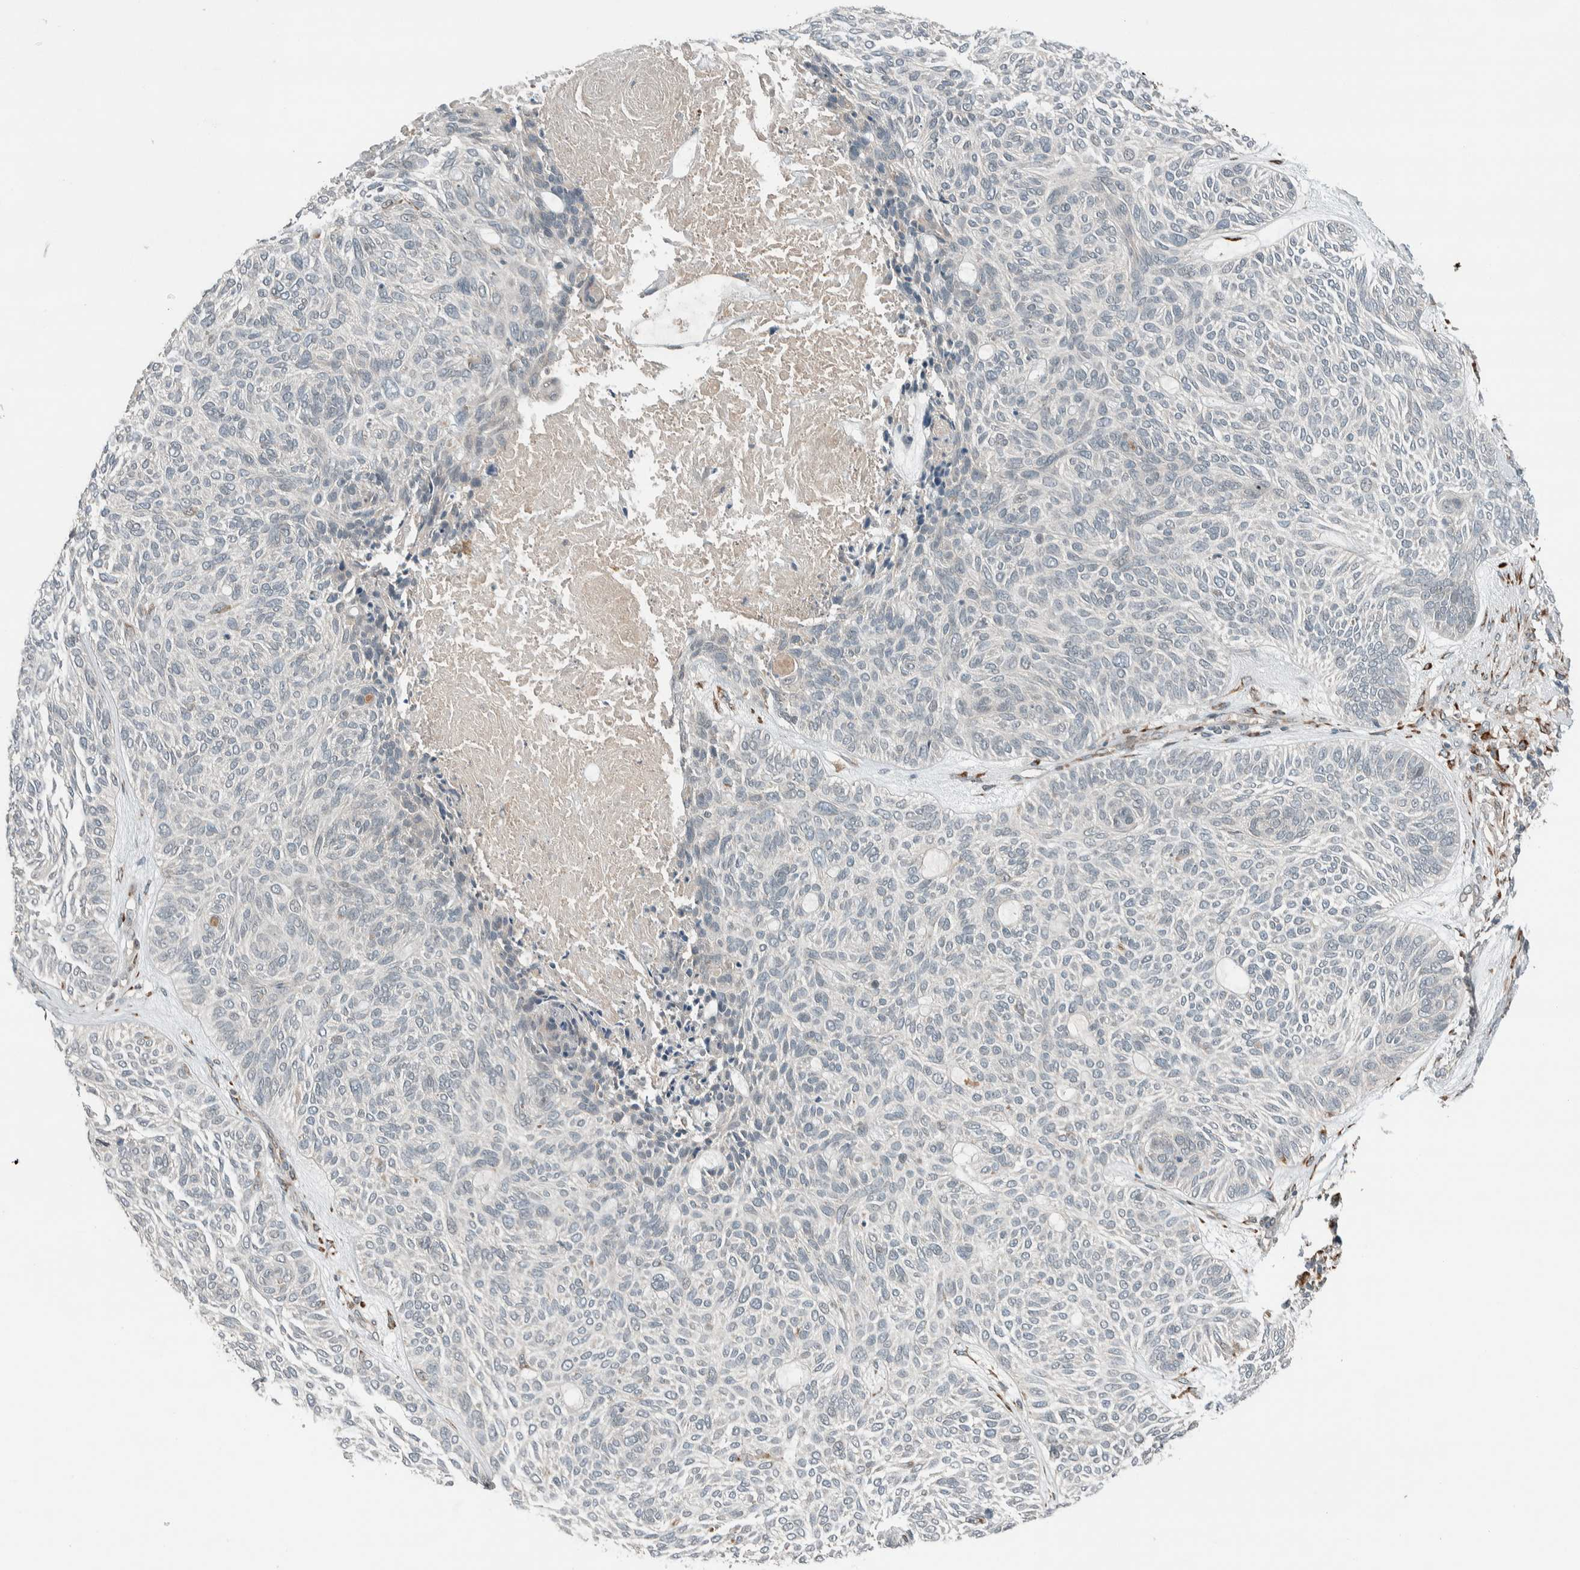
{"staining": {"intensity": "negative", "quantity": "none", "location": "none"}, "tissue": "skin cancer", "cell_type": "Tumor cells", "image_type": "cancer", "snomed": [{"axis": "morphology", "description": "Basal cell carcinoma"}, {"axis": "topography", "description": "Skin"}], "caption": "Immunohistochemistry (IHC) image of neoplastic tissue: skin cancer stained with DAB (3,3'-diaminobenzidine) exhibits no significant protein positivity in tumor cells.", "gene": "CTBP2", "patient": {"sex": "male", "age": 55}}